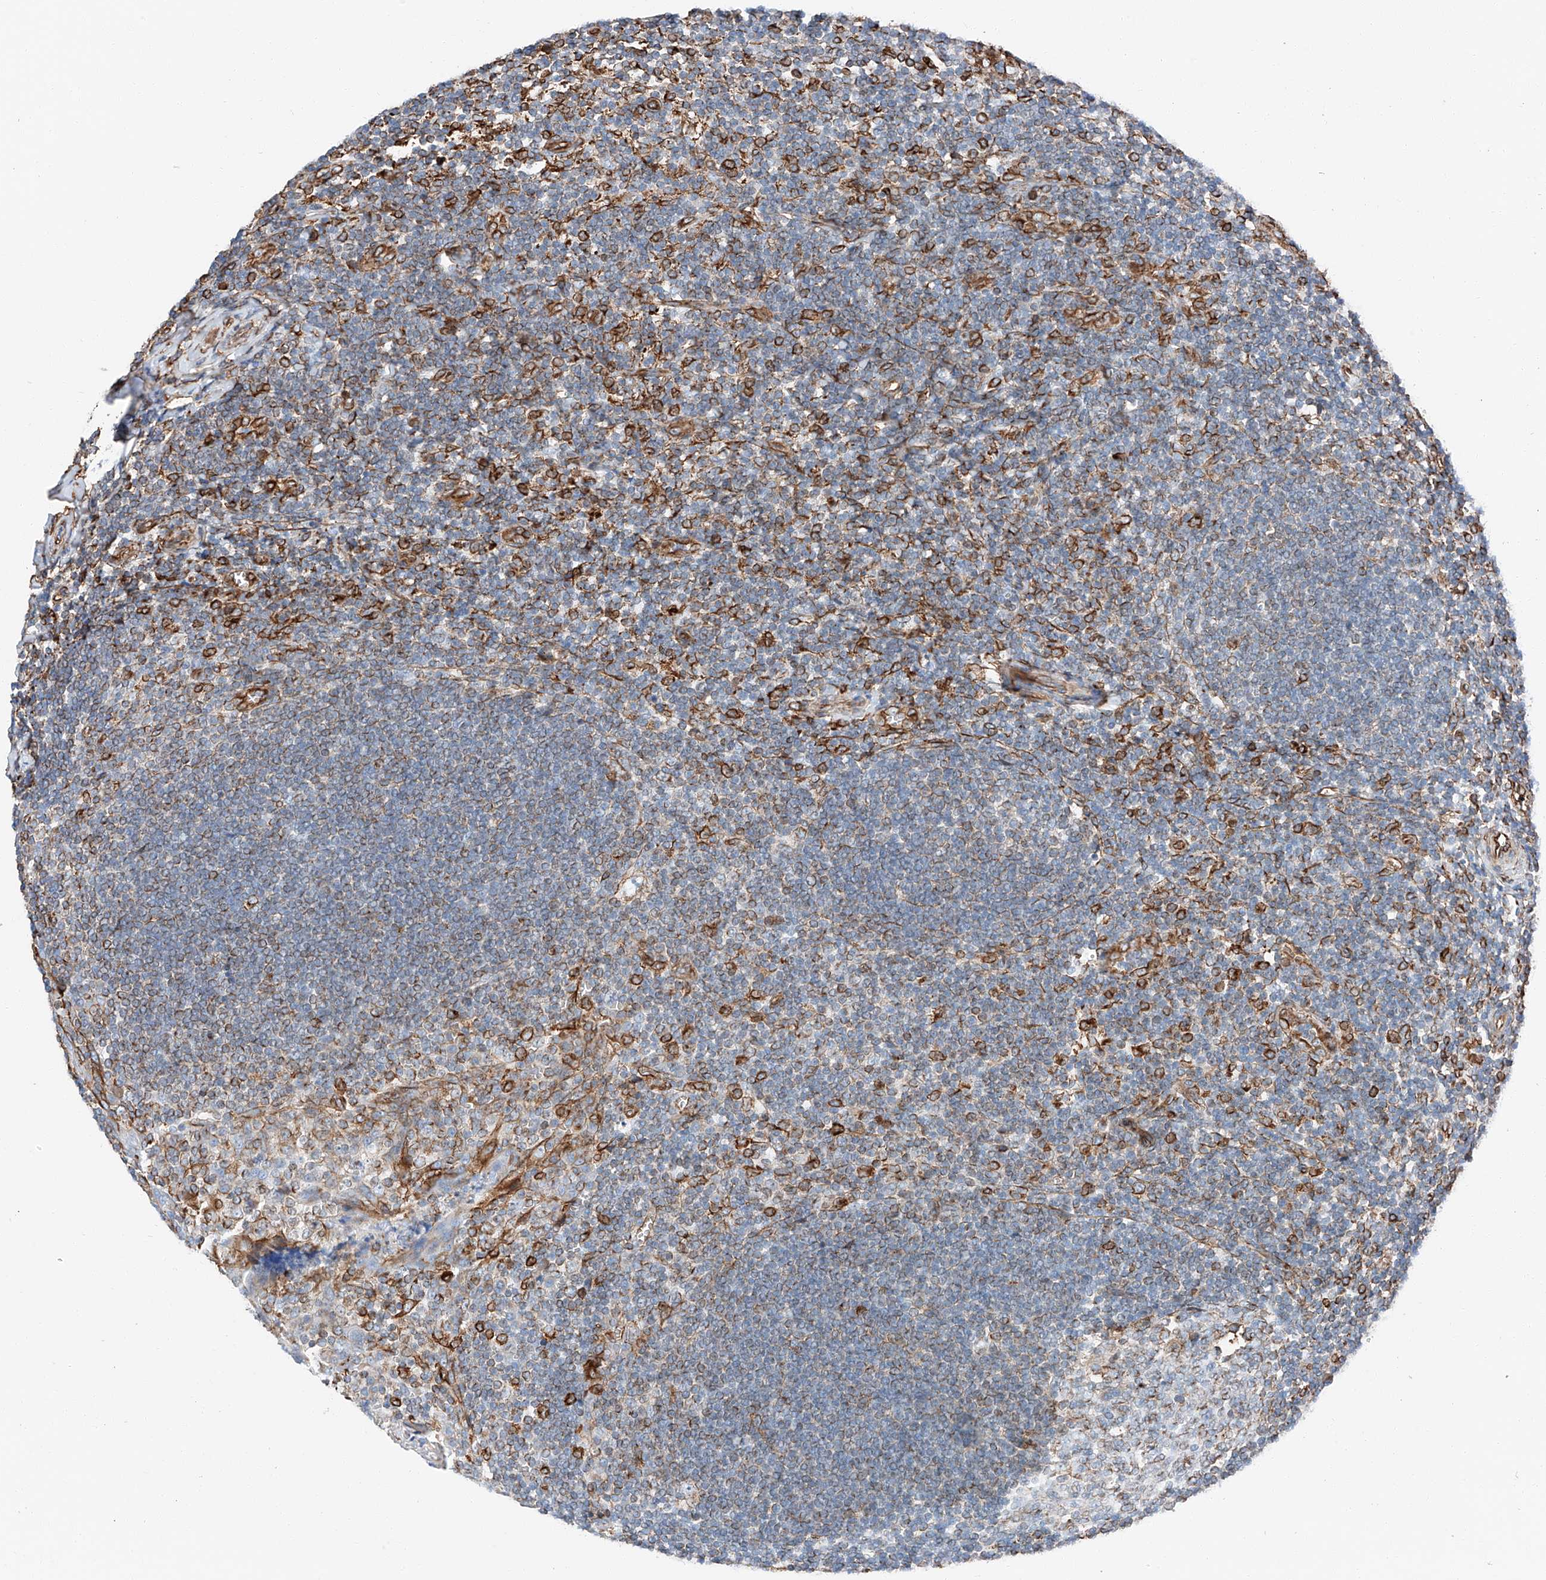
{"staining": {"intensity": "moderate", "quantity": "<25%", "location": "cytoplasmic/membranous"}, "tissue": "tonsil", "cell_type": "Germinal center cells", "image_type": "normal", "snomed": [{"axis": "morphology", "description": "Normal tissue, NOS"}, {"axis": "topography", "description": "Tonsil"}], "caption": "Protein staining shows moderate cytoplasmic/membranous positivity in about <25% of germinal center cells in normal tonsil.", "gene": "ZNF804A", "patient": {"sex": "male", "age": 27}}